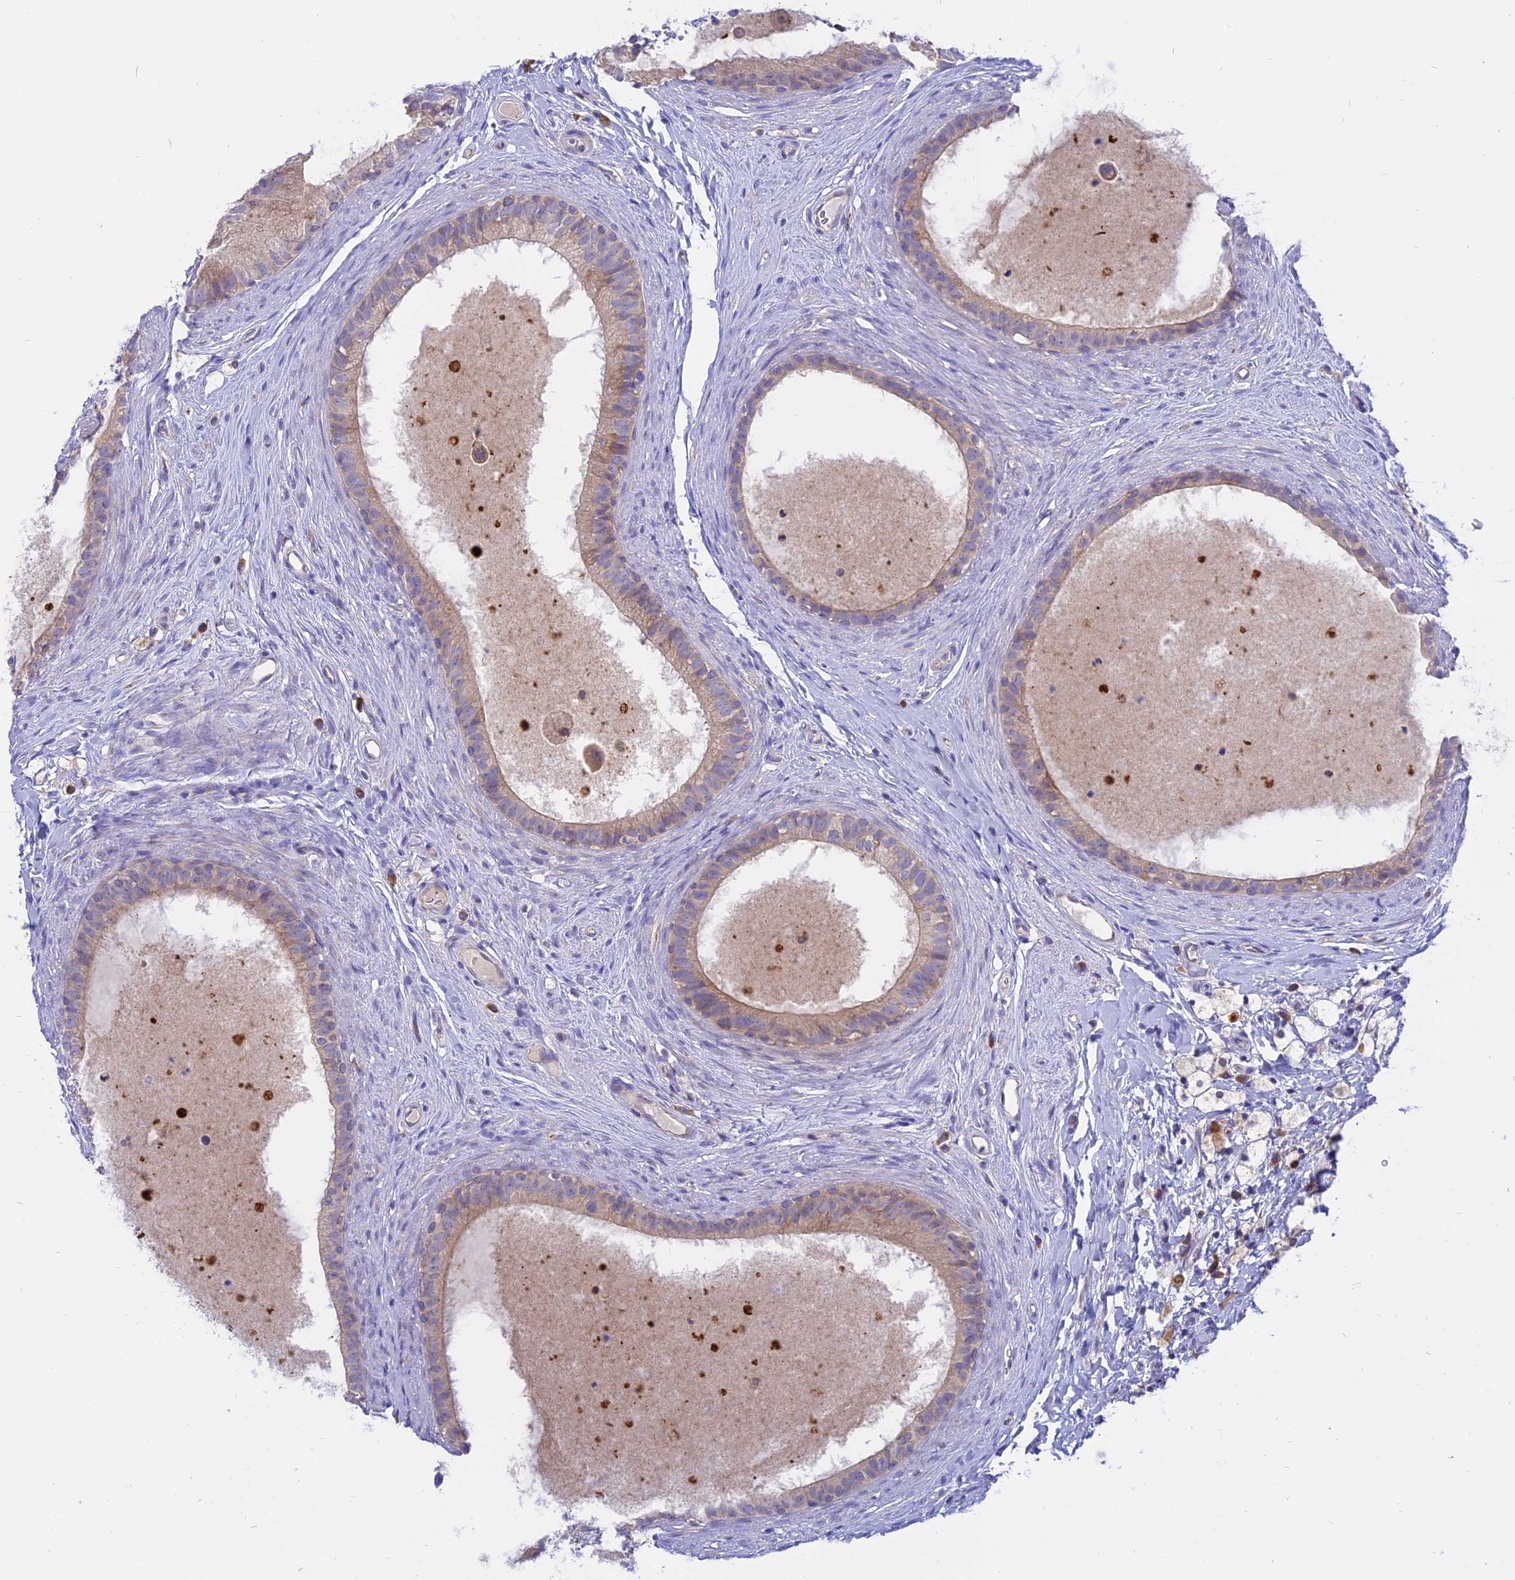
{"staining": {"intensity": "moderate", "quantity": "25%-75%", "location": "cytoplasmic/membranous"}, "tissue": "epididymis", "cell_type": "Glandular cells", "image_type": "normal", "snomed": [{"axis": "morphology", "description": "Normal tissue, NOS"}, {"axis": "topography", "description": "Epididymis"}], "caption": "The image exhibits immunohistochemical staining of benign epididymis. There is moderate cytoplasmic/membranous staining is seen in approximately 25%-75% of glandular cells.", "gene": "IL21R", "patient": {"sex": "male", "age": 80}}